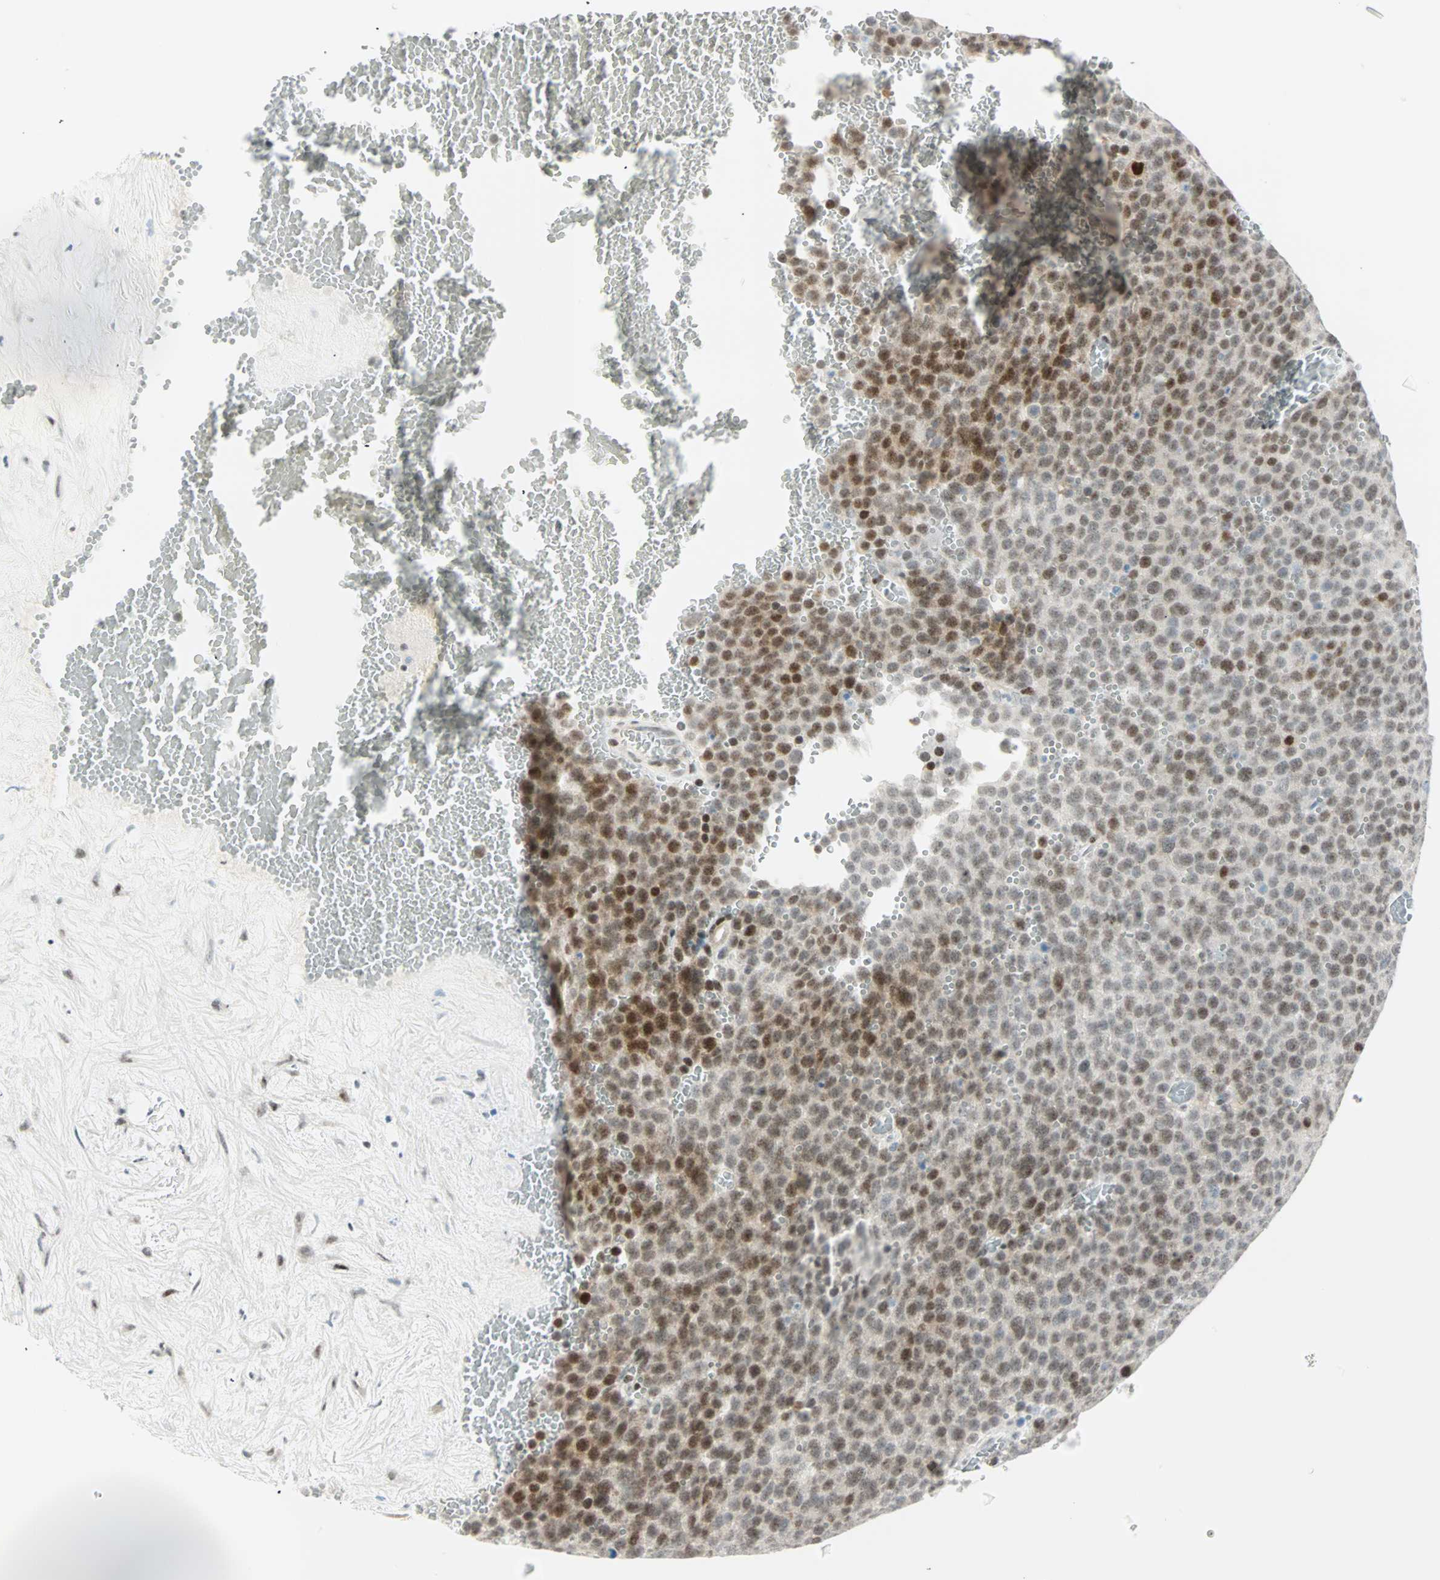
{"staining": {"intensity": "moderate", "quantity": "<25%", "location": "none"}, "tissue": "testis cancer", "cell_type": "Tumor cells", "image_type": "cancer", "snomed": [{"axis": "morphology", "description": "Seminoma, NOS"}, {"axis": "topography", "description": "Testis"}], "caption": "Immunohistochemical staining of human testis cancer exhibits low levels of moderate None protein expression in about <25% of tumor cells. The protein is shown in brown color, while the nuclei are stained blue.", "gene": "PKNOX1", "patient": {"sex": "male", "age": 71}}